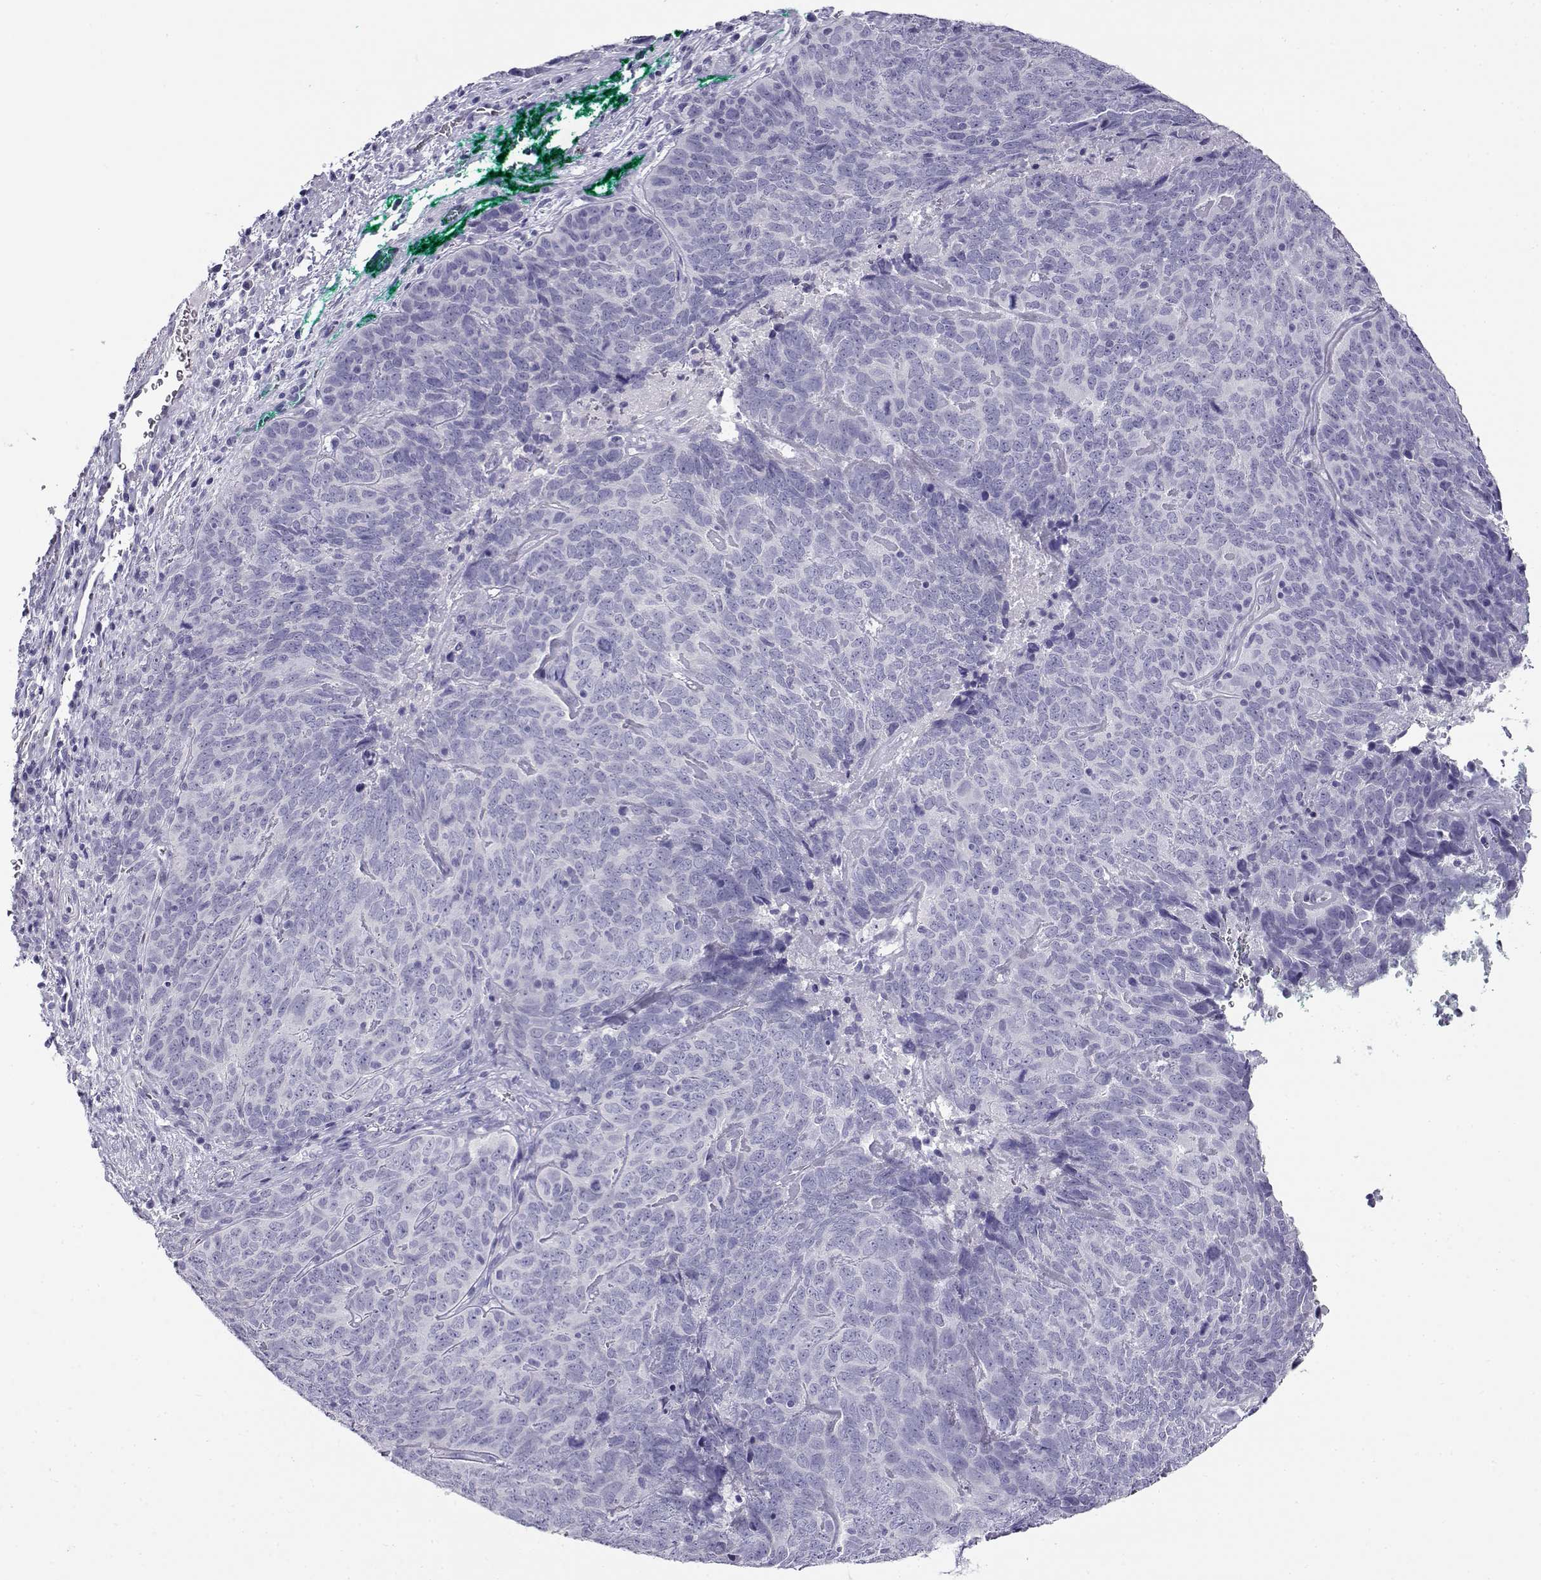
{"staining": {"intensity": "negative", "quantity": "none", "location": "none"}, "tissue": "skin cancer", "cell_type": "Tumor cells", "image_type": "cancer", "snomed": [{"axis": "morphology", "description": "Squamous cell carcinoma, NOS"}, {"axis": "topography", "description": "Skin"}, {"axis": "topography", "description": "Anal"}], "caption": "This is a photomicrograph of IHC staining of squamous cell carcinoma (skin), which shows no positivity in tumor cells. The staining was performed using DAB to visualize the protein expression in brown, while the nuclei were stained in blue with hematoxylin (Magnification: 20x).", "gene": "CABS1", "patient": {"sex": "female", "age": 51}}